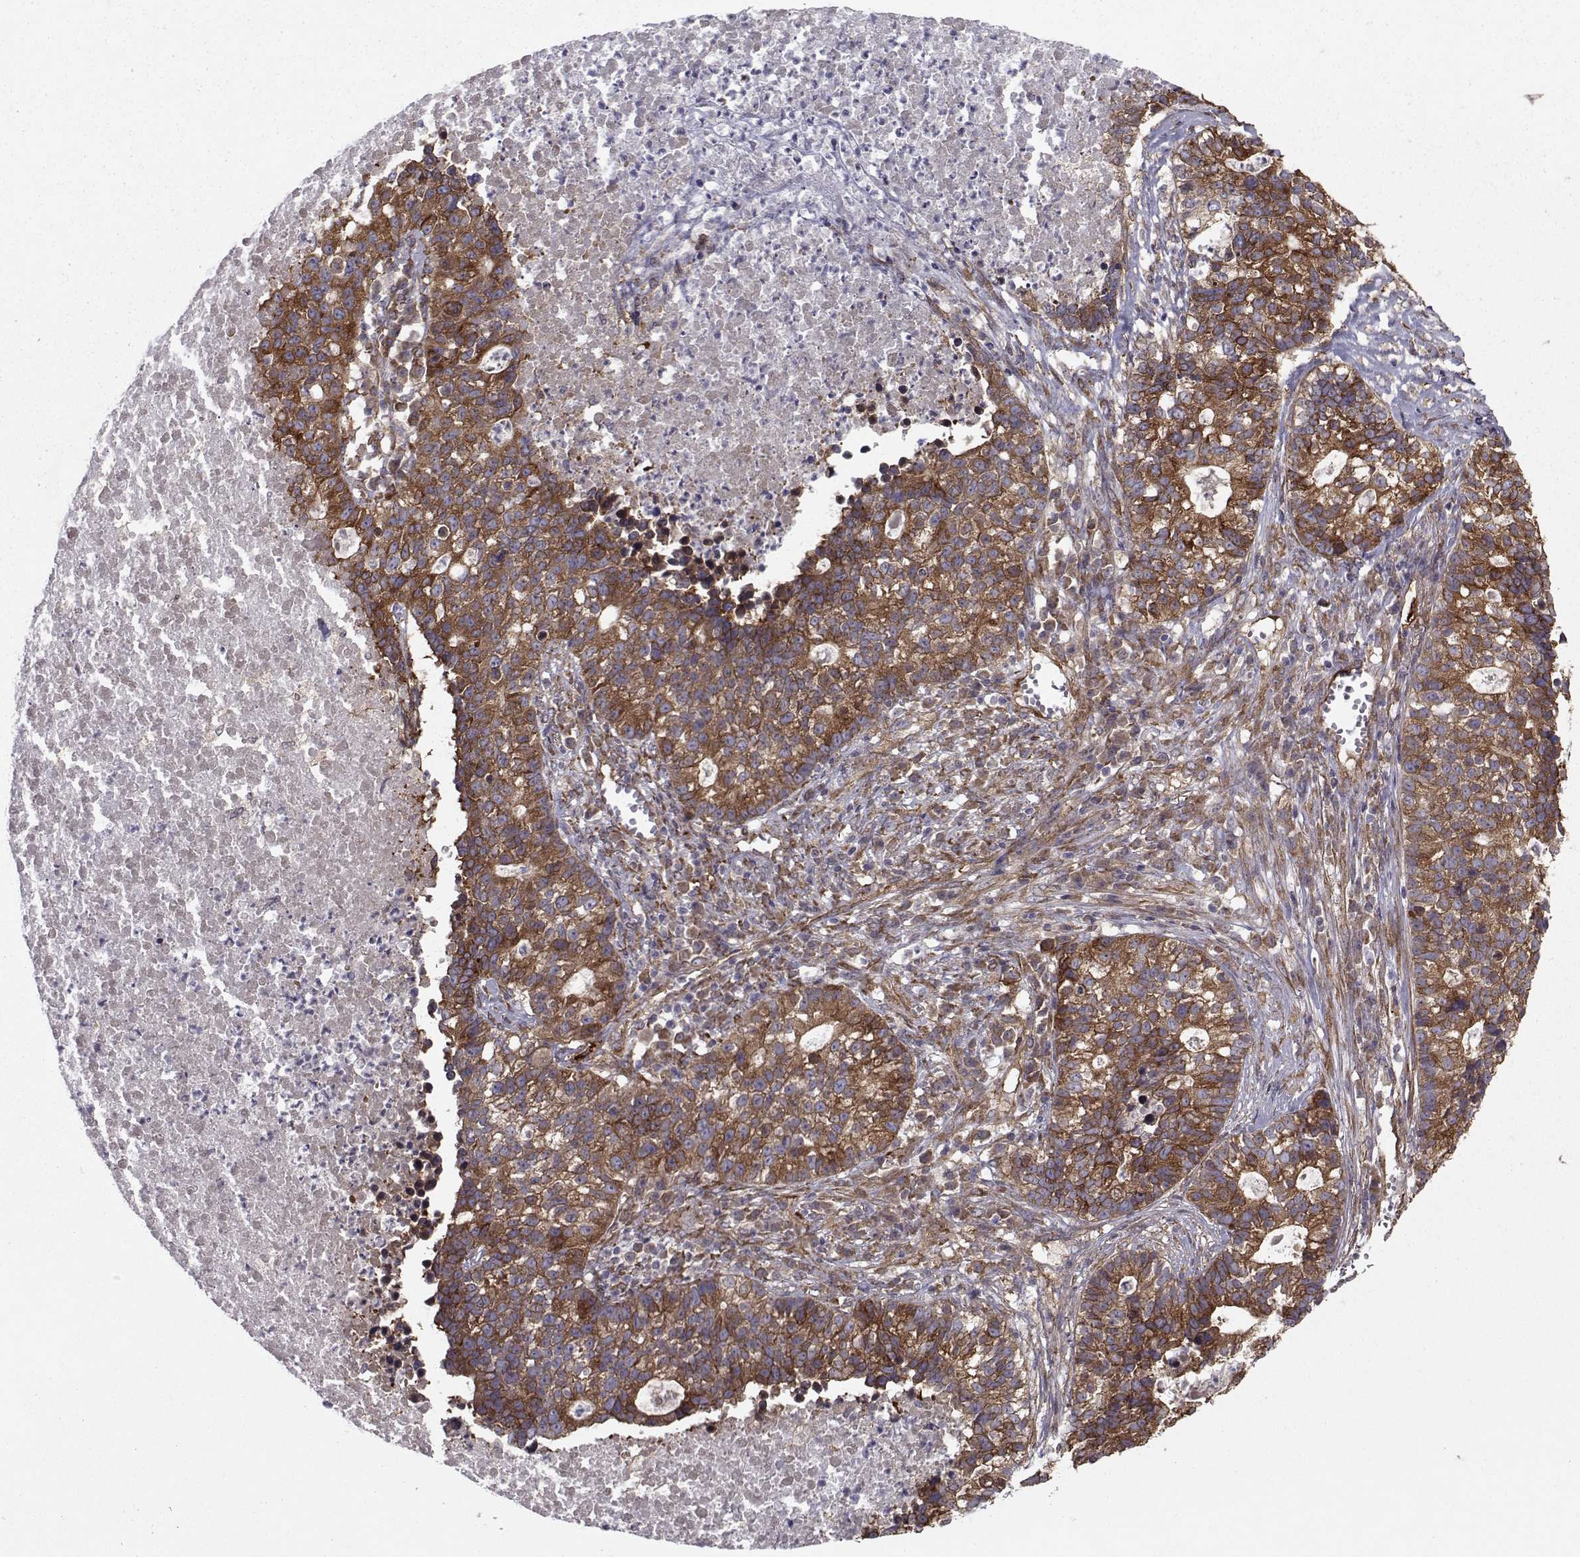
{"staining": {"intensity": "strong", "quantity": "25%-75%", "location": "cytoplasmic/membranous"}, "tissue": "lung cancer", "cell_type": "Tumor cells", "image_type": "cancer", "snomed": [{"axis": "morphology", "description": "Adenocarcinoma, NOS"}, {"axis": "topography", "description": "Lung"}], "caption": "A high amount of strong cytoplasmic/membranous positivity is appreciated in about 25%-75% of tumor cells in lung cancer (adenocarcinoma) tissue. Using DAB (brown) and hematoxylin (blue) stains, captured at high magnification using brightfield microscopy.", "gene": "TRIP10", "patient": {"sex": "male", "age": 57}}